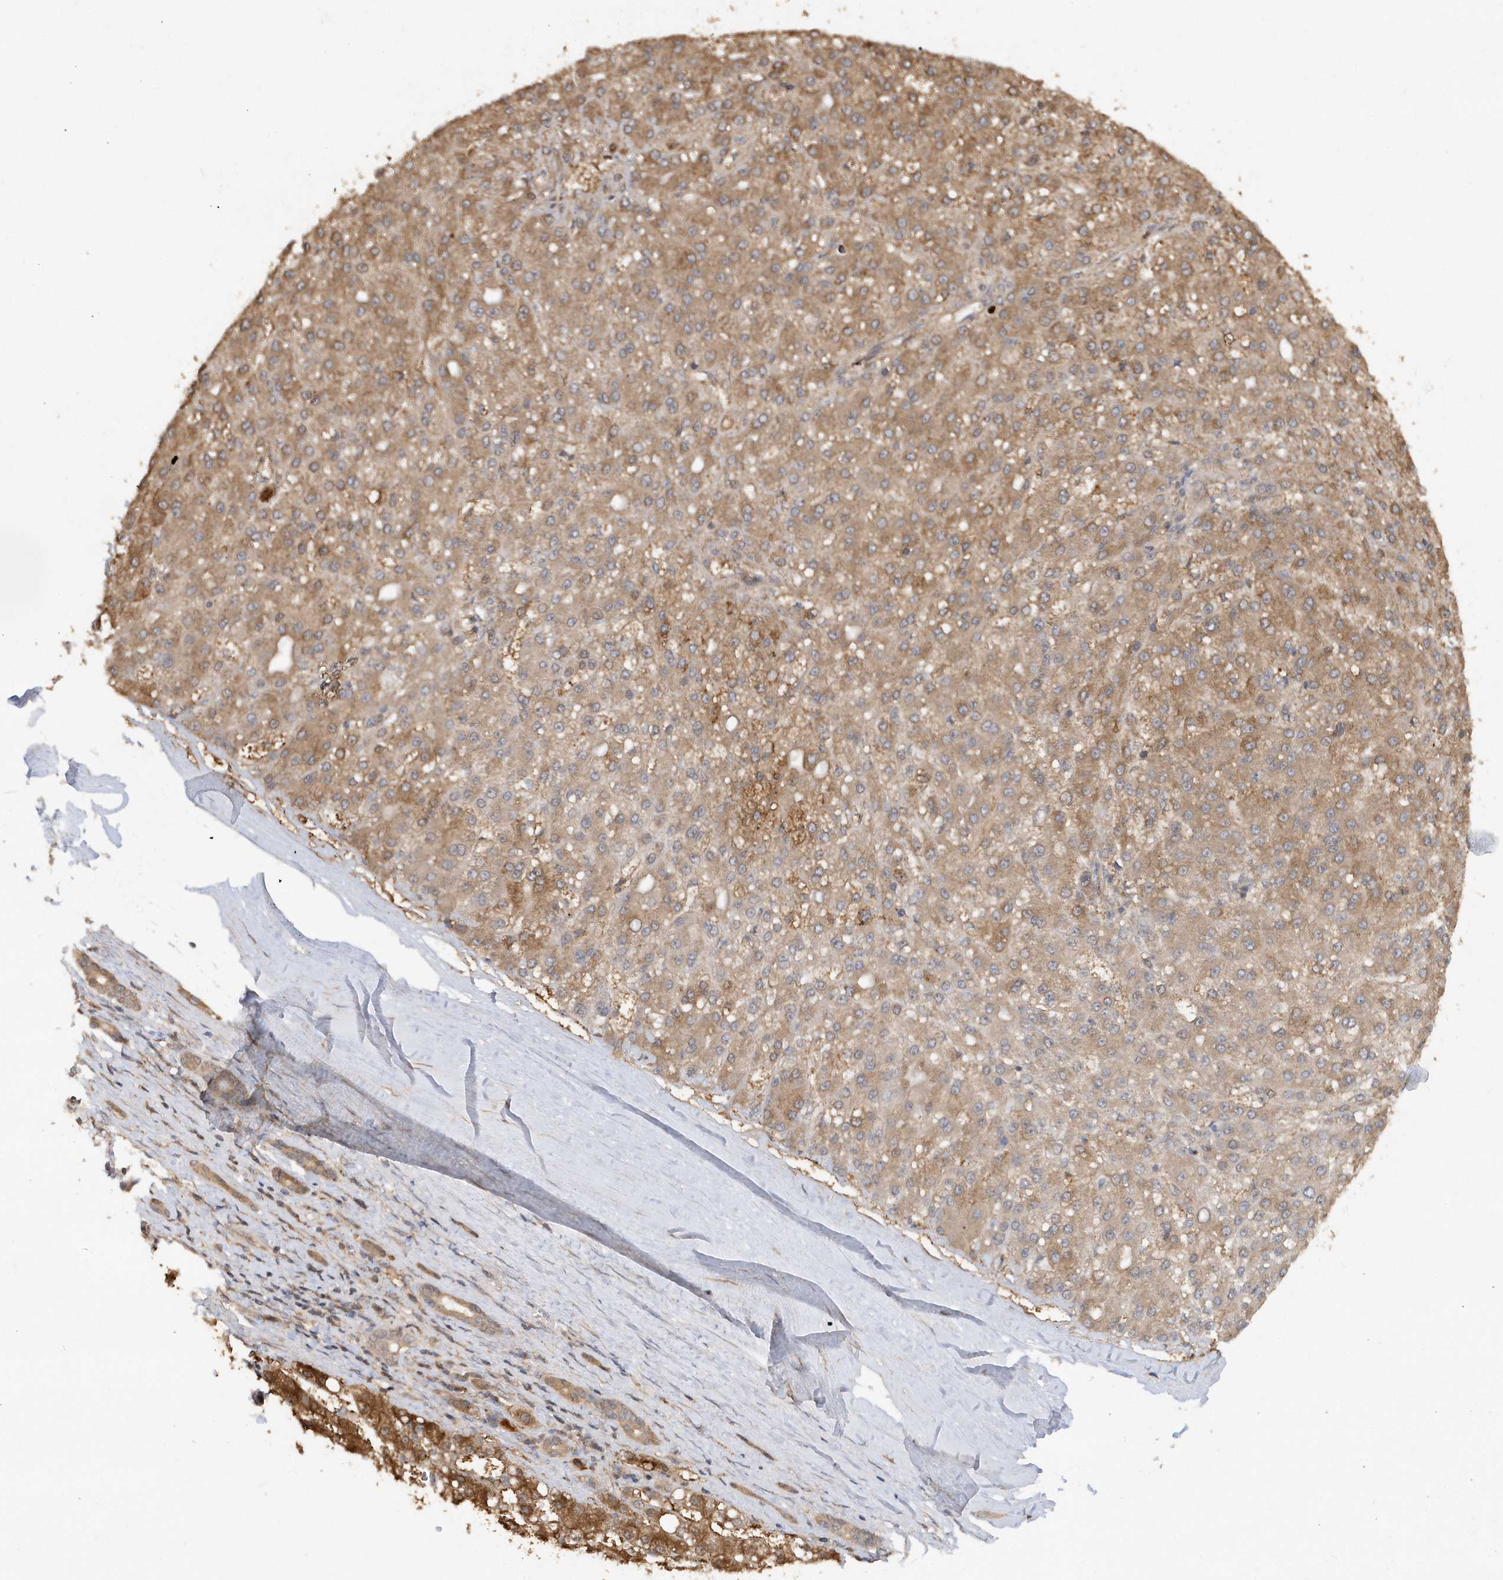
{"staining": {"intensity": "moderate", "quantity": ">75%", "location": "cytoplasmic/membranous"}, "tissue": "liver cancer", "cell_type": "Tumor cells", "image_type": "cancer", "snomed": [{"axis": "morphology", "description": "Carcinoma, Hepatocellular, NOS"}, {"axis": "topography", "description": "Liver"}], "caption": "Immunohistochemistry photomicrograph of neoplastic tissue: liver hepatocellular carcinoma stained using immunohistochemistry shows medium levels of moderate protein expression localized specifically in the cytoplasmic/membranous of tumor cells, appearing as a cytoplasmic/membranous brown color.", "gene": "RPE", "patient": {"sex": "male", "age": 67}}